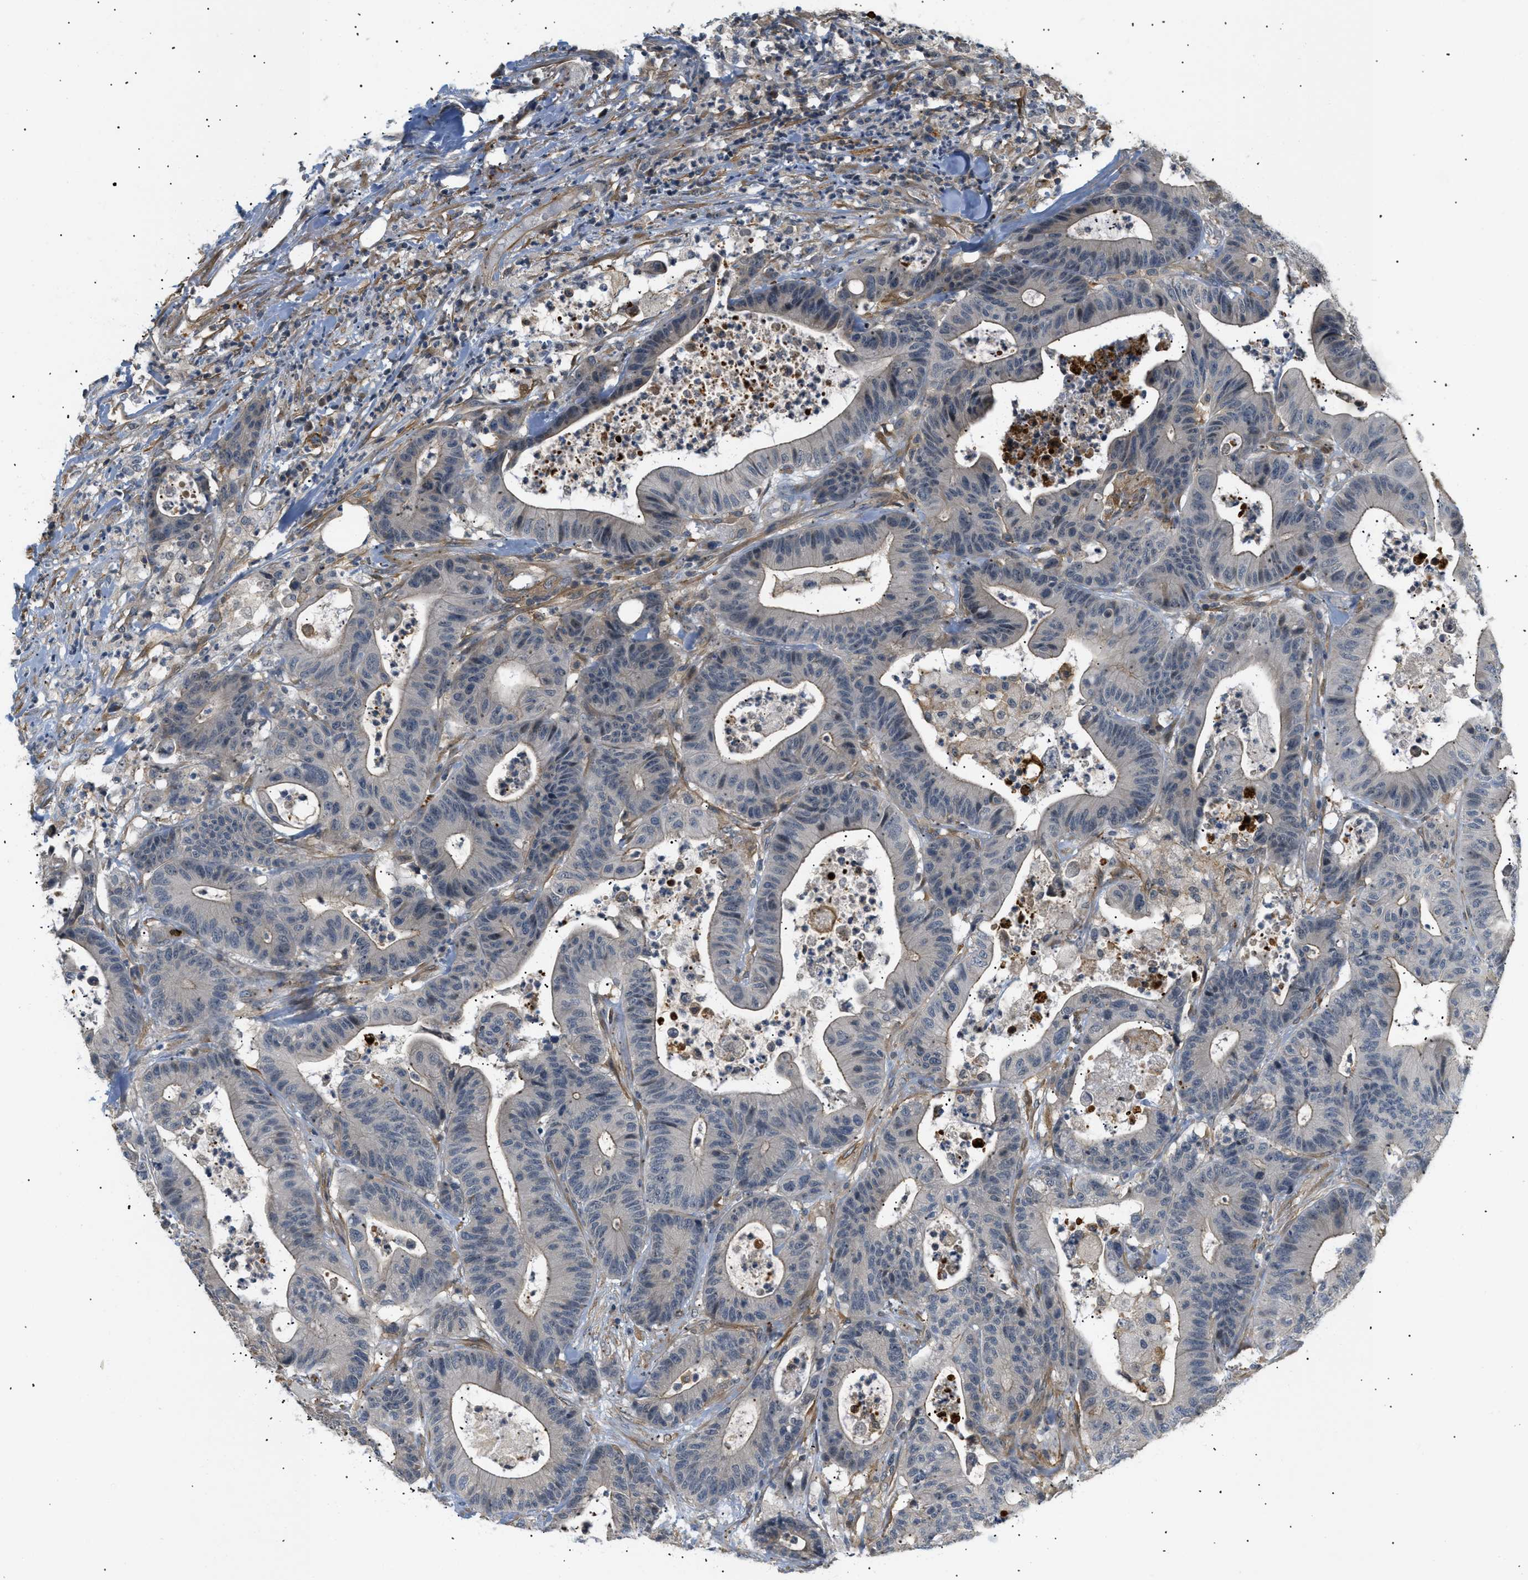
{"staining": {"intensity": "weak", "quantity": "25%-75%", "location": "cytoplasmic/membranous"}, "tissue": "colorectal cancer", "cell_type": "Tumor cells", "image_type": "cancer", "snomed": [{"axis": "morphology", "description": "Adenocarcinoma, NOS"}, {"axis": "topography", "description": "Colon"}], "caption": "A micrograph of colorectal adenocarcinoma stained for a protein reveals weak cytoplasmic/membranous brown staining in tumor cells.", "gene": "CORO2B", "patient": {"sex": "female", "age": 84}}